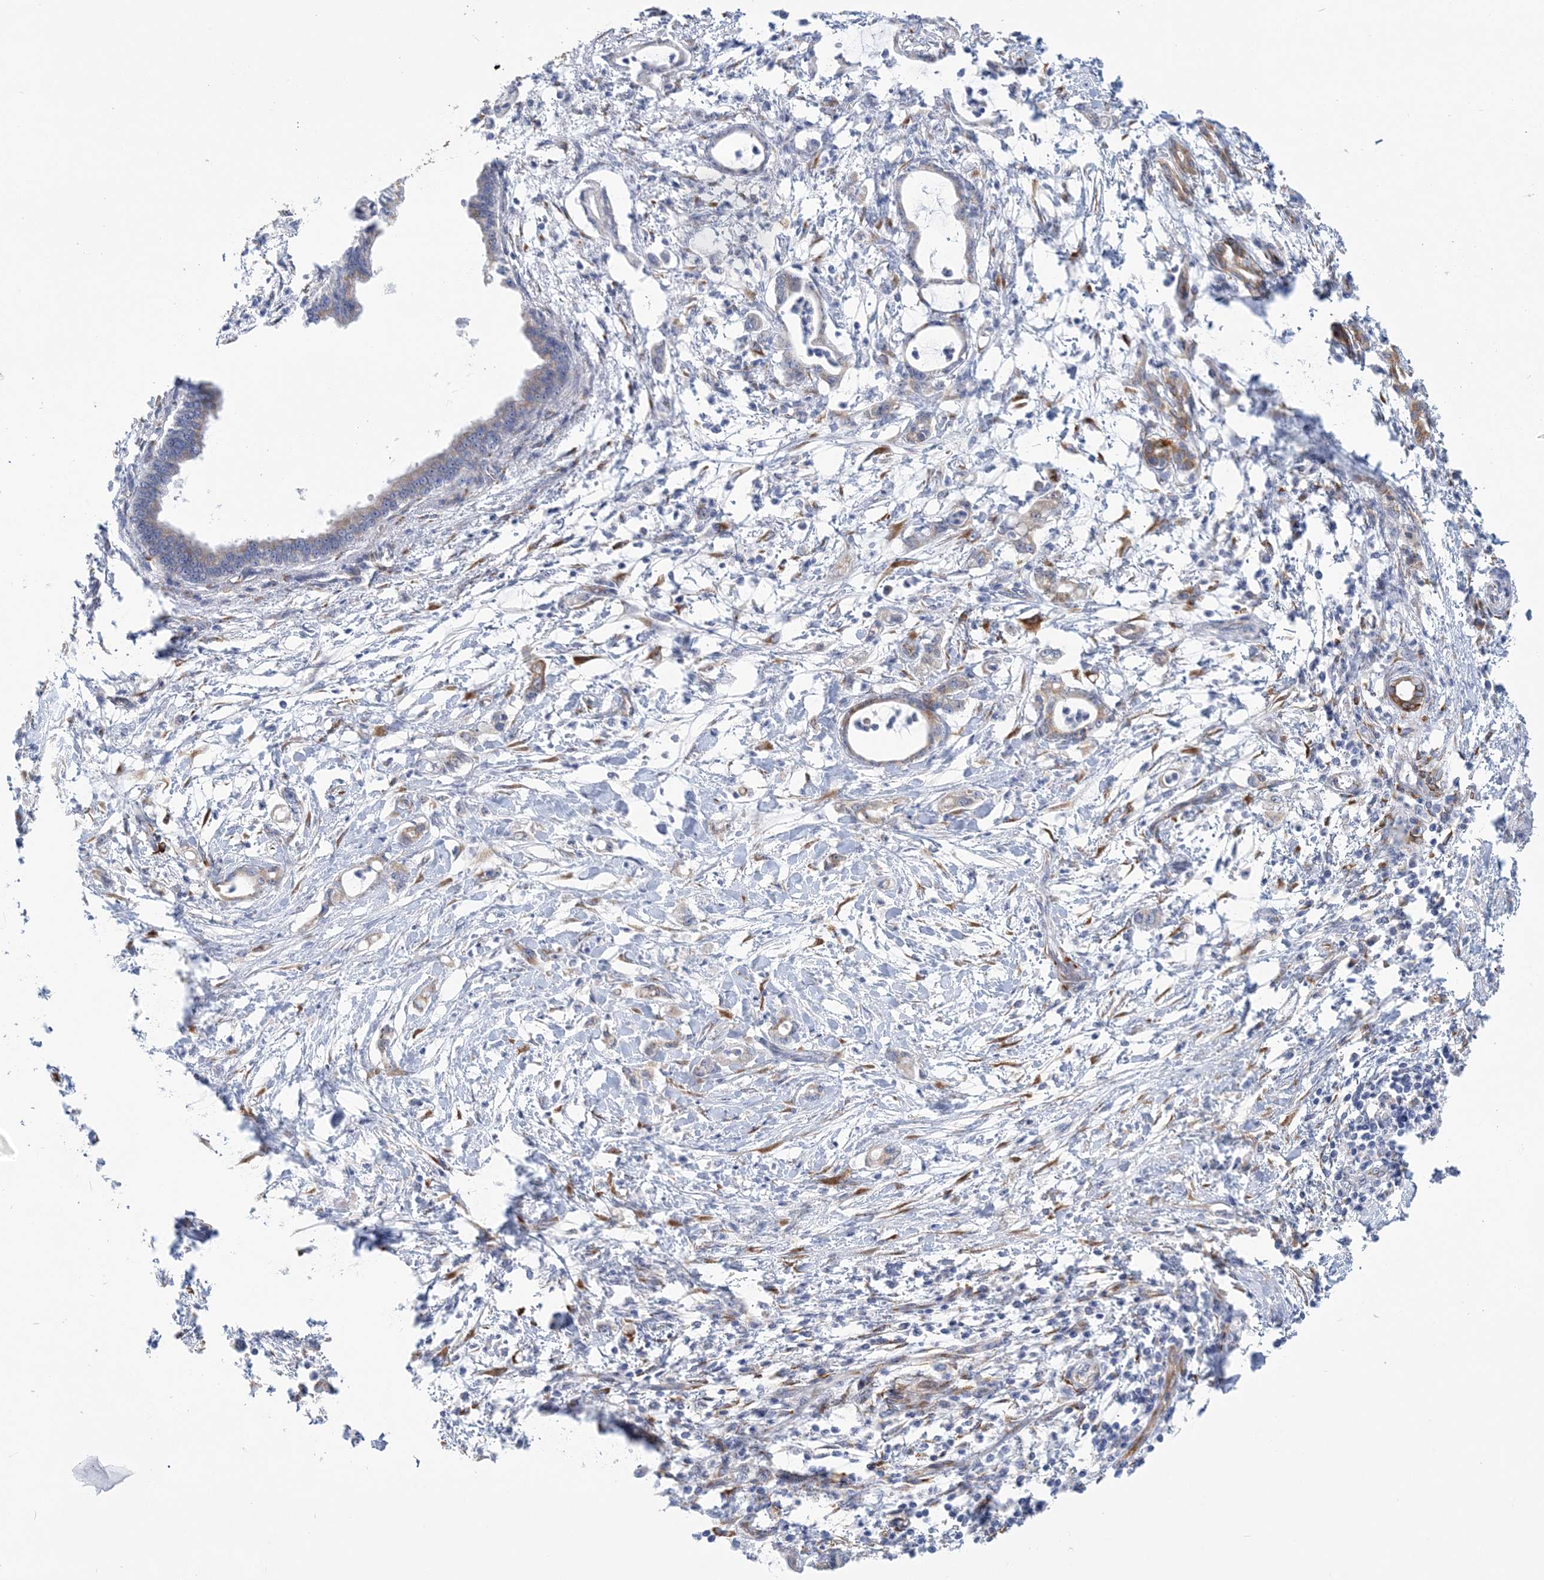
{"staining": {"intensity": "moderate", "quantity": "<25%", "location": "cytoplasmic/membranous"}, "tissue": "pancreatic cancer", "cell_type": "Tumor cells", "image_type": "cancer", "snomed": [{"axis": "morphology", "description": "Adenocarcinoma, NOS"}, {"axis": "topography", "description": "Pancreas"}], "caption": "Immunohistochemical staining of pancreatic cancer (adenocarcinoma) displays low levels of moderate cytoplasmic/membranous staining in approximately <25% of tumor cells.", "gene": "PLEKHG4B", "patient": {"sex": "female", "age": 55}}